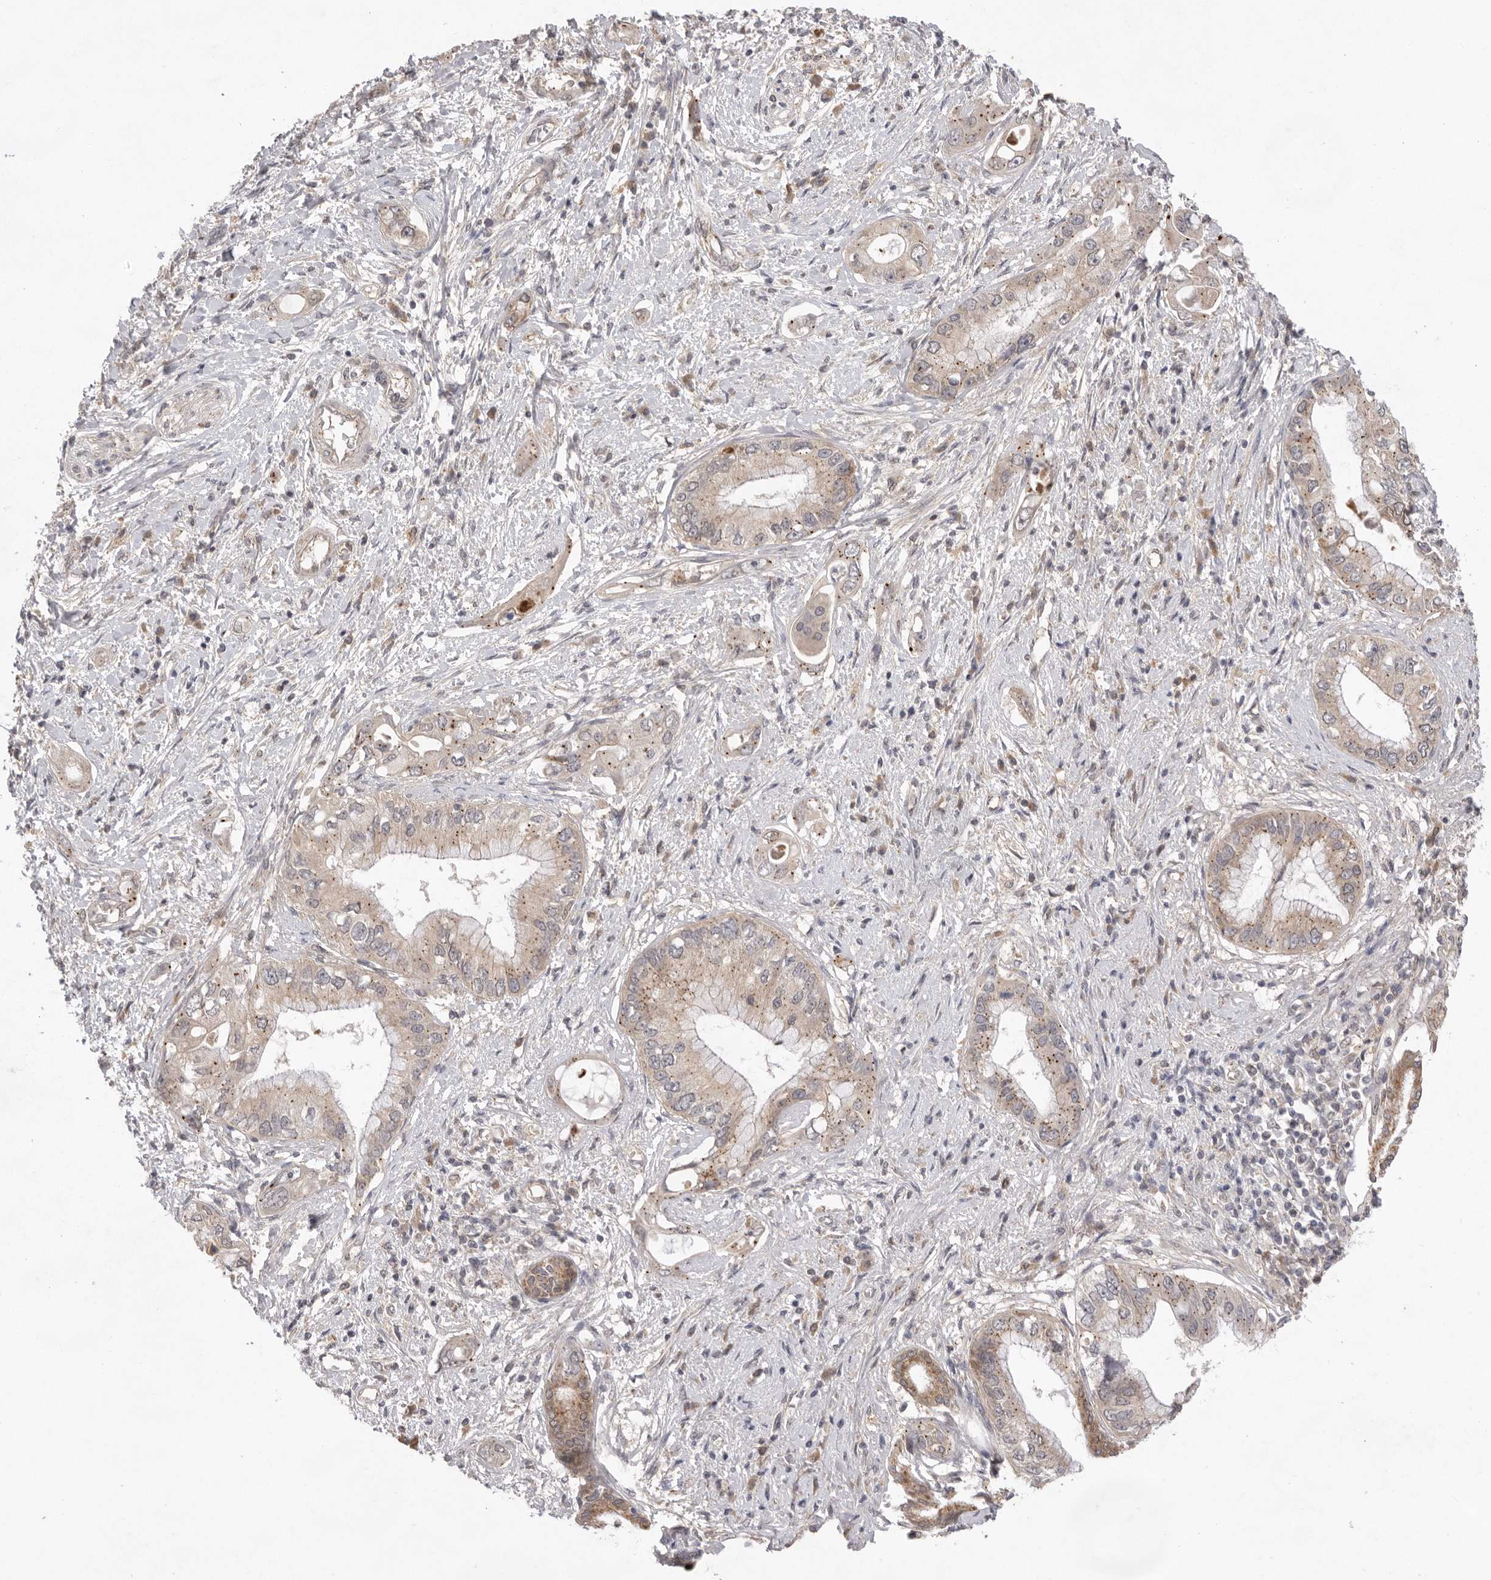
{"staining": {"intensity": "moderate", "quantity": ">75%", "location": "cytoplasmic/membranous"}, "tissue": "pancreatic cancer", "cell_type": "Tumor cells", "image_type": "cancer", "snomed": [{"axis": "morphology", "description": "Inflammation, NOS"}, {"axis": "morphology", "description": "Adenocarcinoma, NOS"}, {"axis": "topography", "description": "Pancreas"}], "caption": "Immunohistochemical staining of human pancreatic cancer (adenocarcinoma) demonstrates medium levels of moderate cytoplasmic/membranous positivity in approximately >75% of tumor cells.", "gene": "TLR3", "patient": {"sex": "female", "age": 56}}